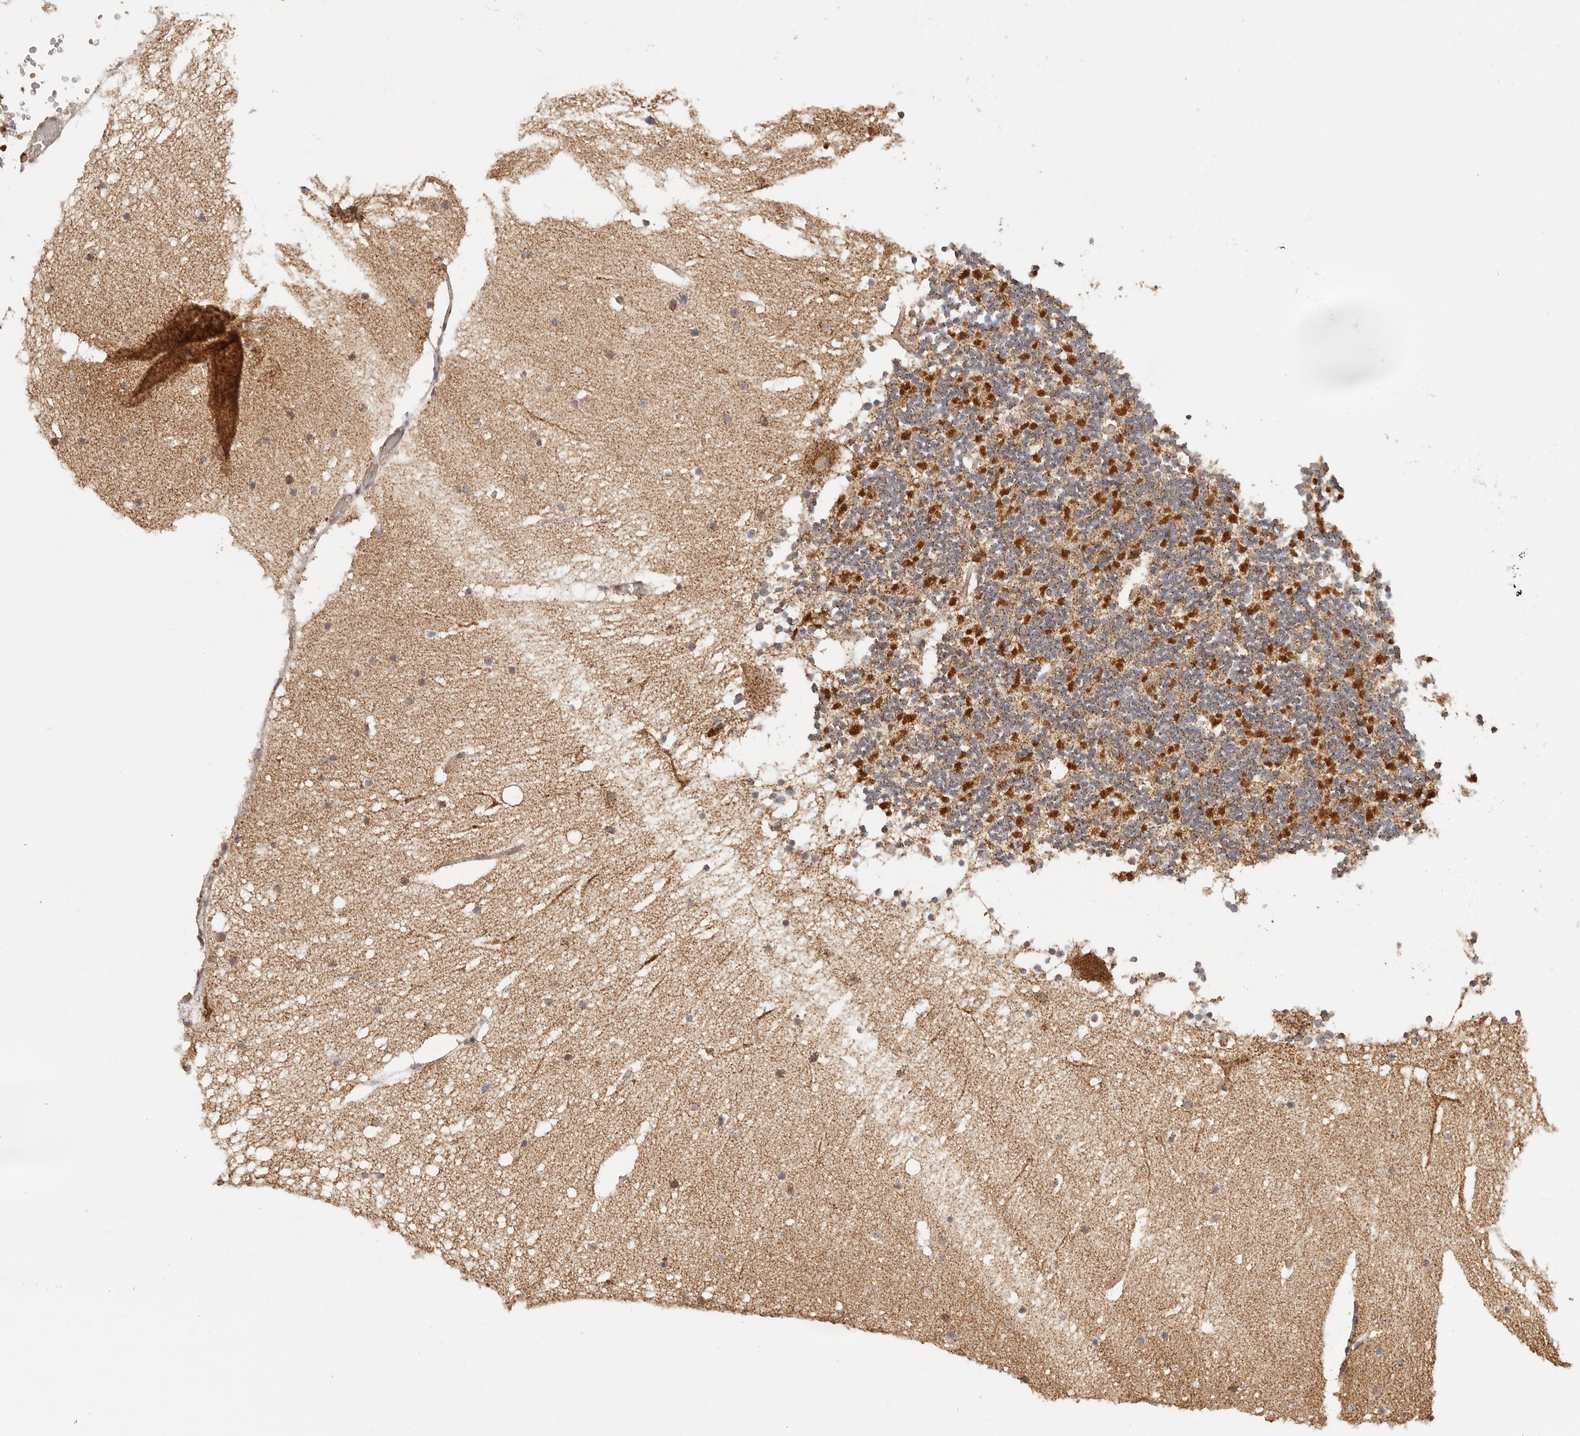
{"staining": {"intensity": "strong", "quantity": "25%-75%", "location": "cytoplasmic/membranous"}, "tissue": "cerebellum", "cell_type": "Cells in granular layer", "image_type": "normal", "snomed": [{"axis": "morphology", "description": "Normal tissue, NOS"}, {"axis": "topography", "description": "Cerebellum"}], "caption": "Normal cerebellum displays strong cytoplasmic/membranous staining in about 25%-75% of cells in granular layer, visualized by immunohistochemistry.", "gene": "NDUFB11", "patient": {"sex": "male", "age": 57}}